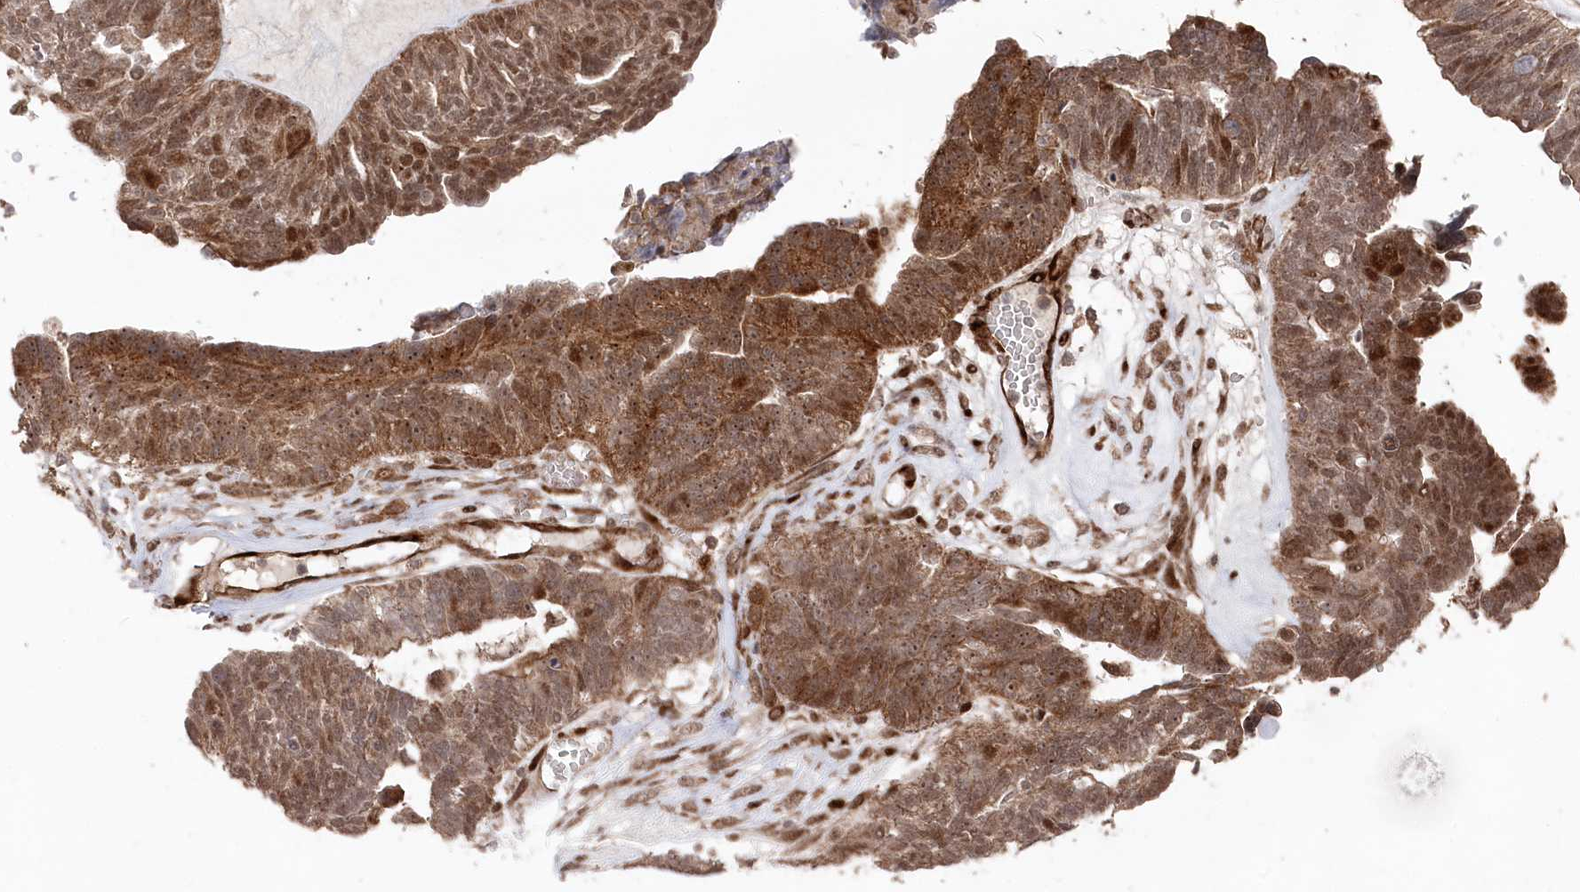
{"staining": {"intensity": "moderate", "quantity": ">75%", "location": "cytoplasmic/membranous,nuclear"}, "tissue": "ovarian cancer", "cell_type": "Tumor cells", "image_type": "cancer", "snomed": [{"axis": "morphology", "description": "Cystadenocarcinoma, serous, NOS"}, {"axis": "topography", "description": "Ovary"}], "caption": "Protein staining reveals moderate cytoplasmic/membranous and nuclear positivity in about >75% of tumor cells in serous cystadenocarcinoma (ovarian). The staining is performed using DAB brown chromogen to label protein expression. The nuclei are counter-stained blue using hematoxylin.", "gene": "POLR3A", "patient": {"sex": "female", "age": 79}}